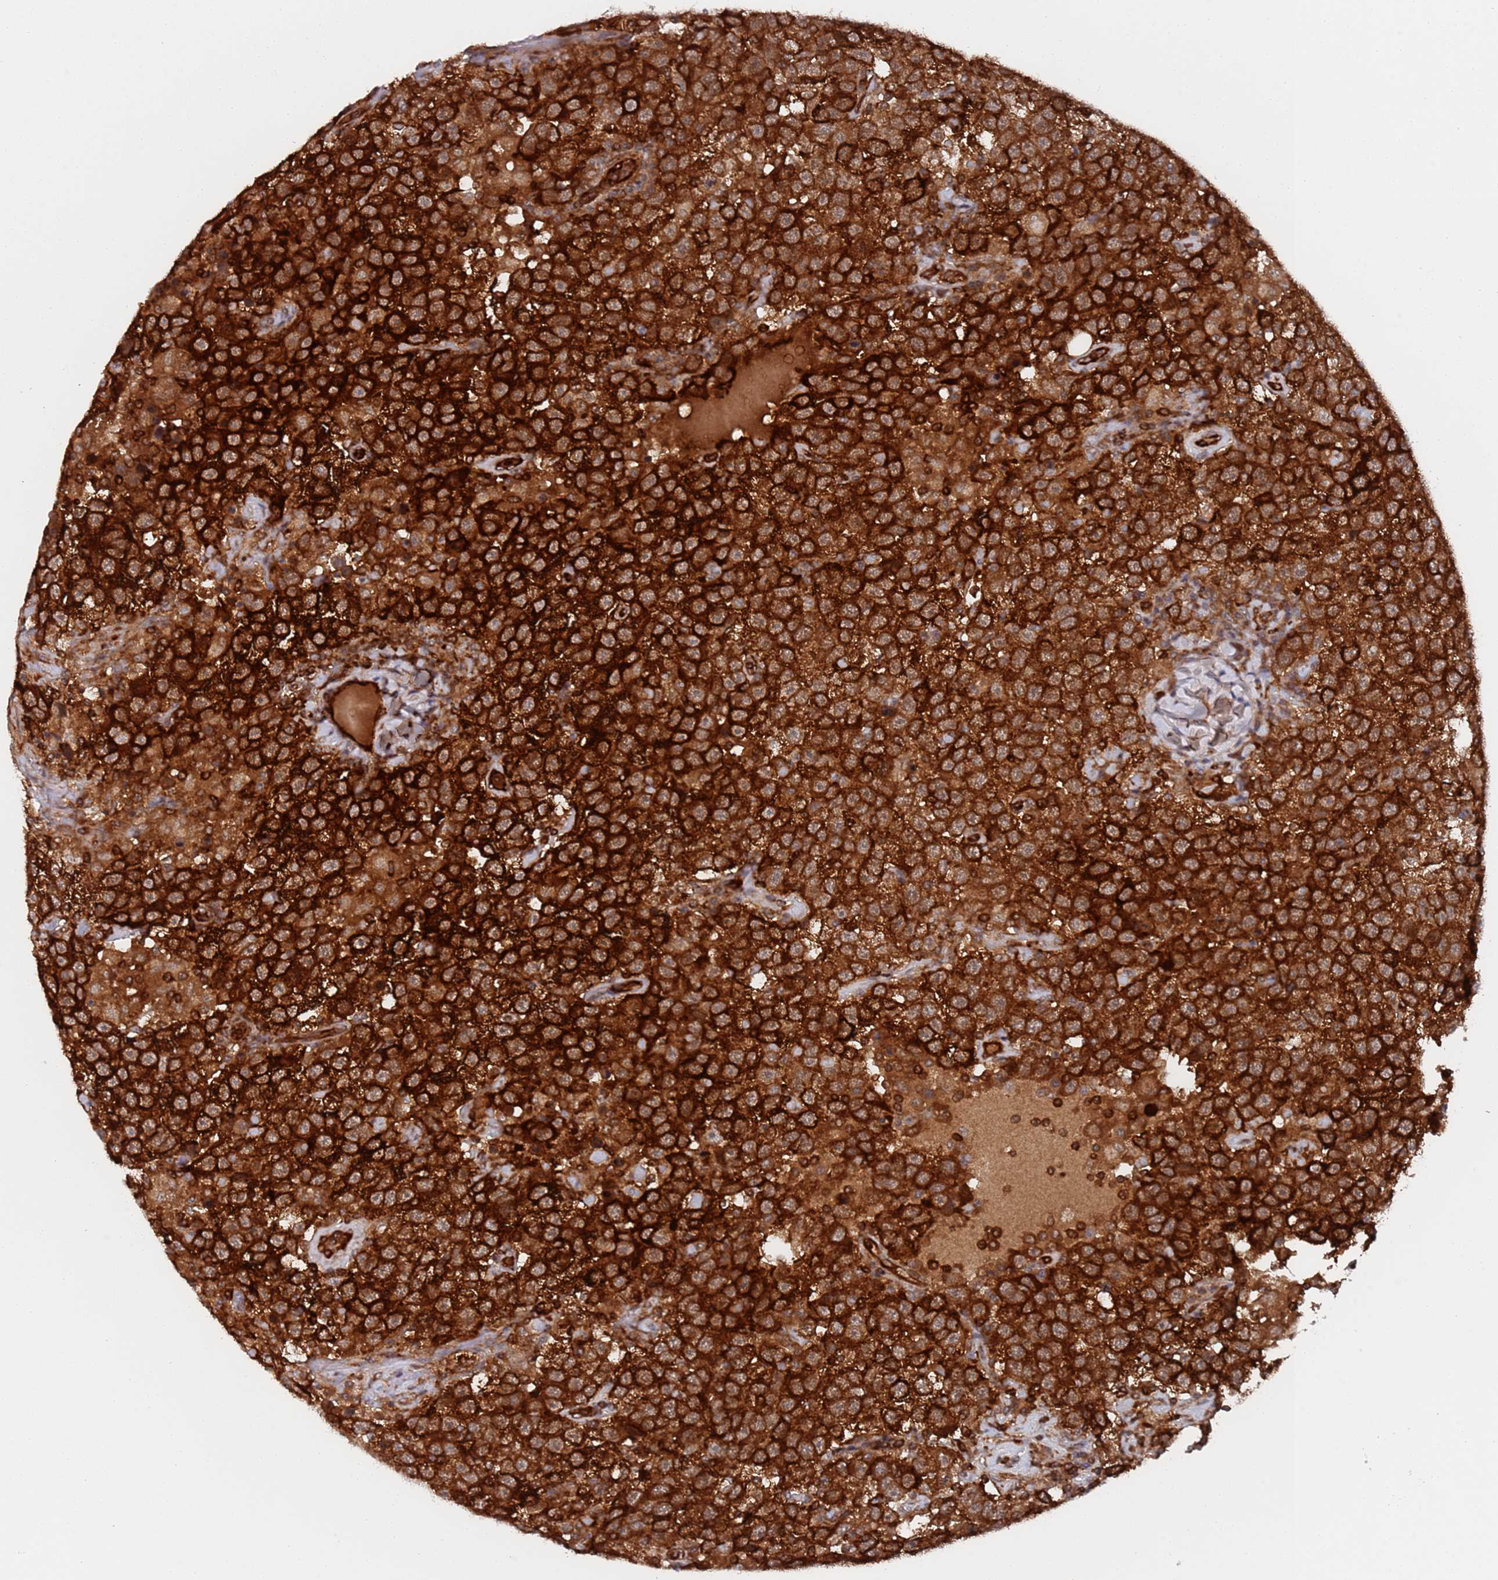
{"staining": {"intensity": "strong", "quantity": ">75%", "location": "cytoplasmic/membranous"}, "tissue": "testis cancer", "cell_type": "Tumor cells", "image_type": "cancer", "snomed": [{"axis": "morphology", "description": "Seminoma, NOS"}, {"axis": "topography", "description": "Testis"}], "caption": "Human testis cancer stained with a brown dye reveals strong cytoplasmic/membranous positive positivity in about >75% of tumor cells.", "gene": "DDX60", "patient": {"sex": "male", "age": 41}}